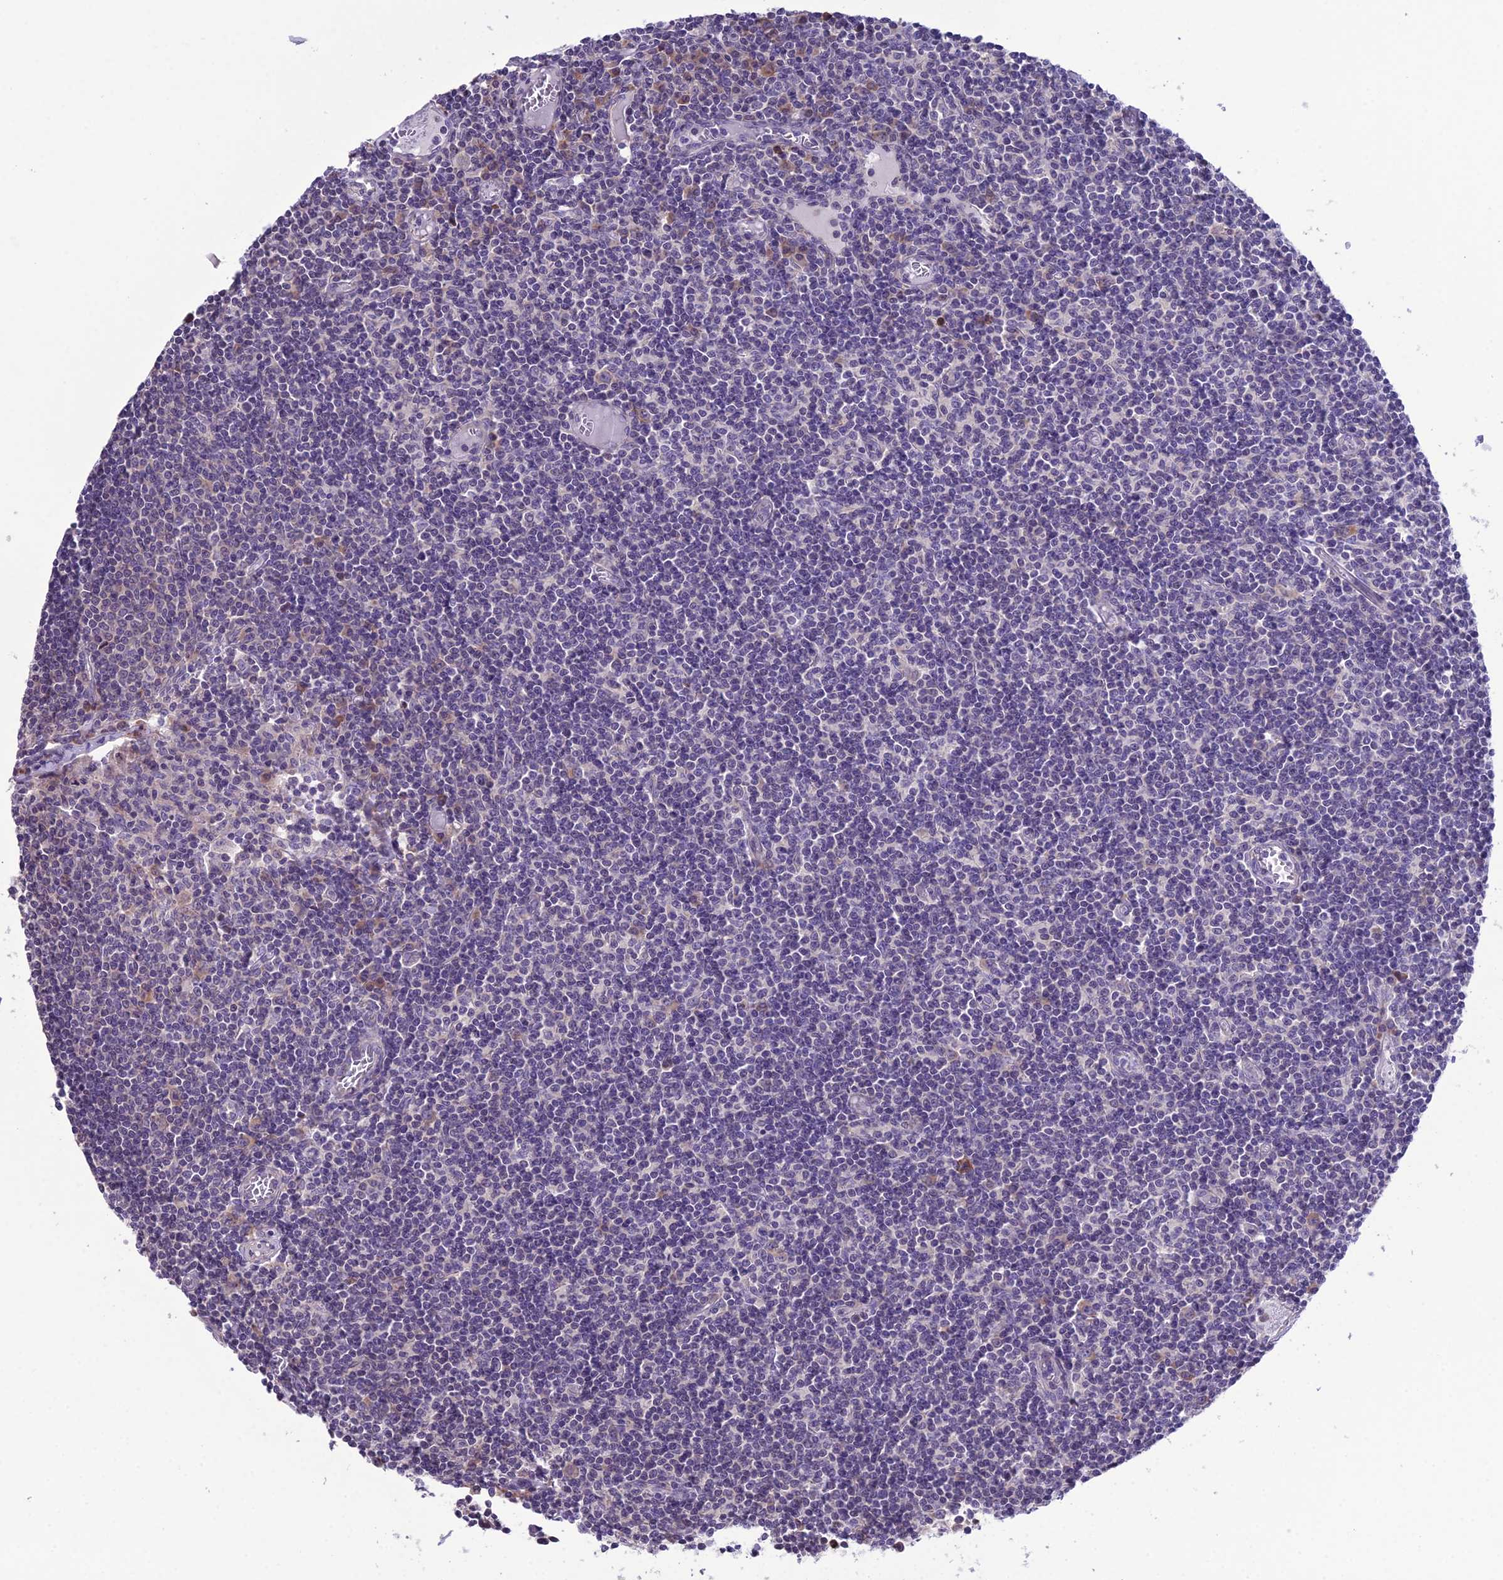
{"staining": {"intensity": "moderate", "quantity": "<25%", "location": "cytoplasmic/membranous"}, "tissue": "lymph node", "cell_type": "Germinal center cells", "image_type": "normal", "snomed": [{"axis": "morphology", "description": "Normal tissue, NOS"}, {"axis": "topography", "description": "Lymph node"}], "caption": "Moderate cytoplasmic/membranous expression for a protein is present in about <25% of germinal center cells of unremarkable lymph node using immunohistochemistry (IHC).", "gene": "RPS26", "patient": {"sex": "female", "age": 55}}